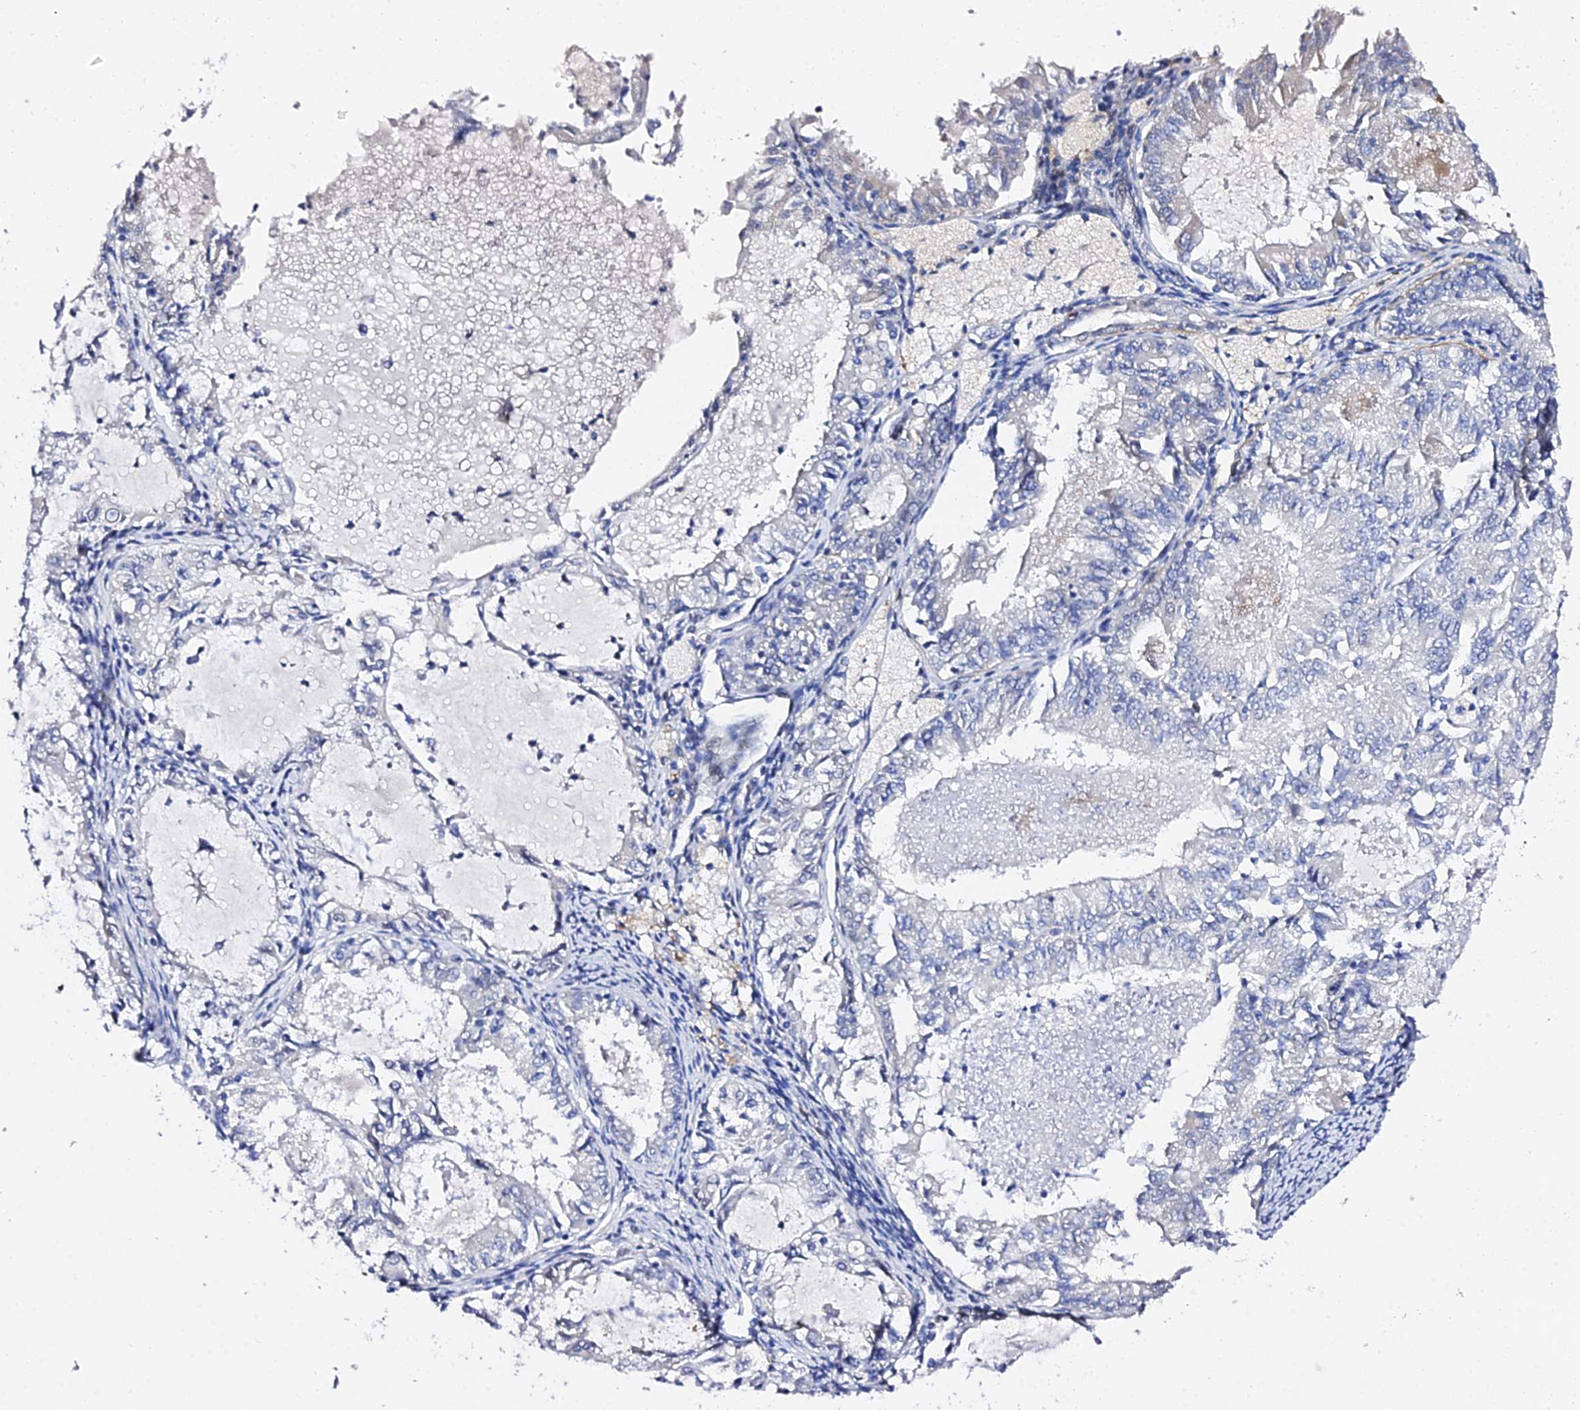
{"staining": {"intensity": "negative", "quantity": "none", "location": "none"}, "tissue": "endometrial cancer", "cell_type": "Tumor cells", "image_type": "cancer", "snomed": [{"axis": "morphology", "description": "Adenocarcinoma, NOS"}, {"axis": "topography", "description": "Endometrium"}], "caption": "This is an immunohistochemistry image of human endometrial cancer. There is no positivity in tumor cells.", "gene": "POFUT2", "patient": {"sex": "female", "age": 57}}